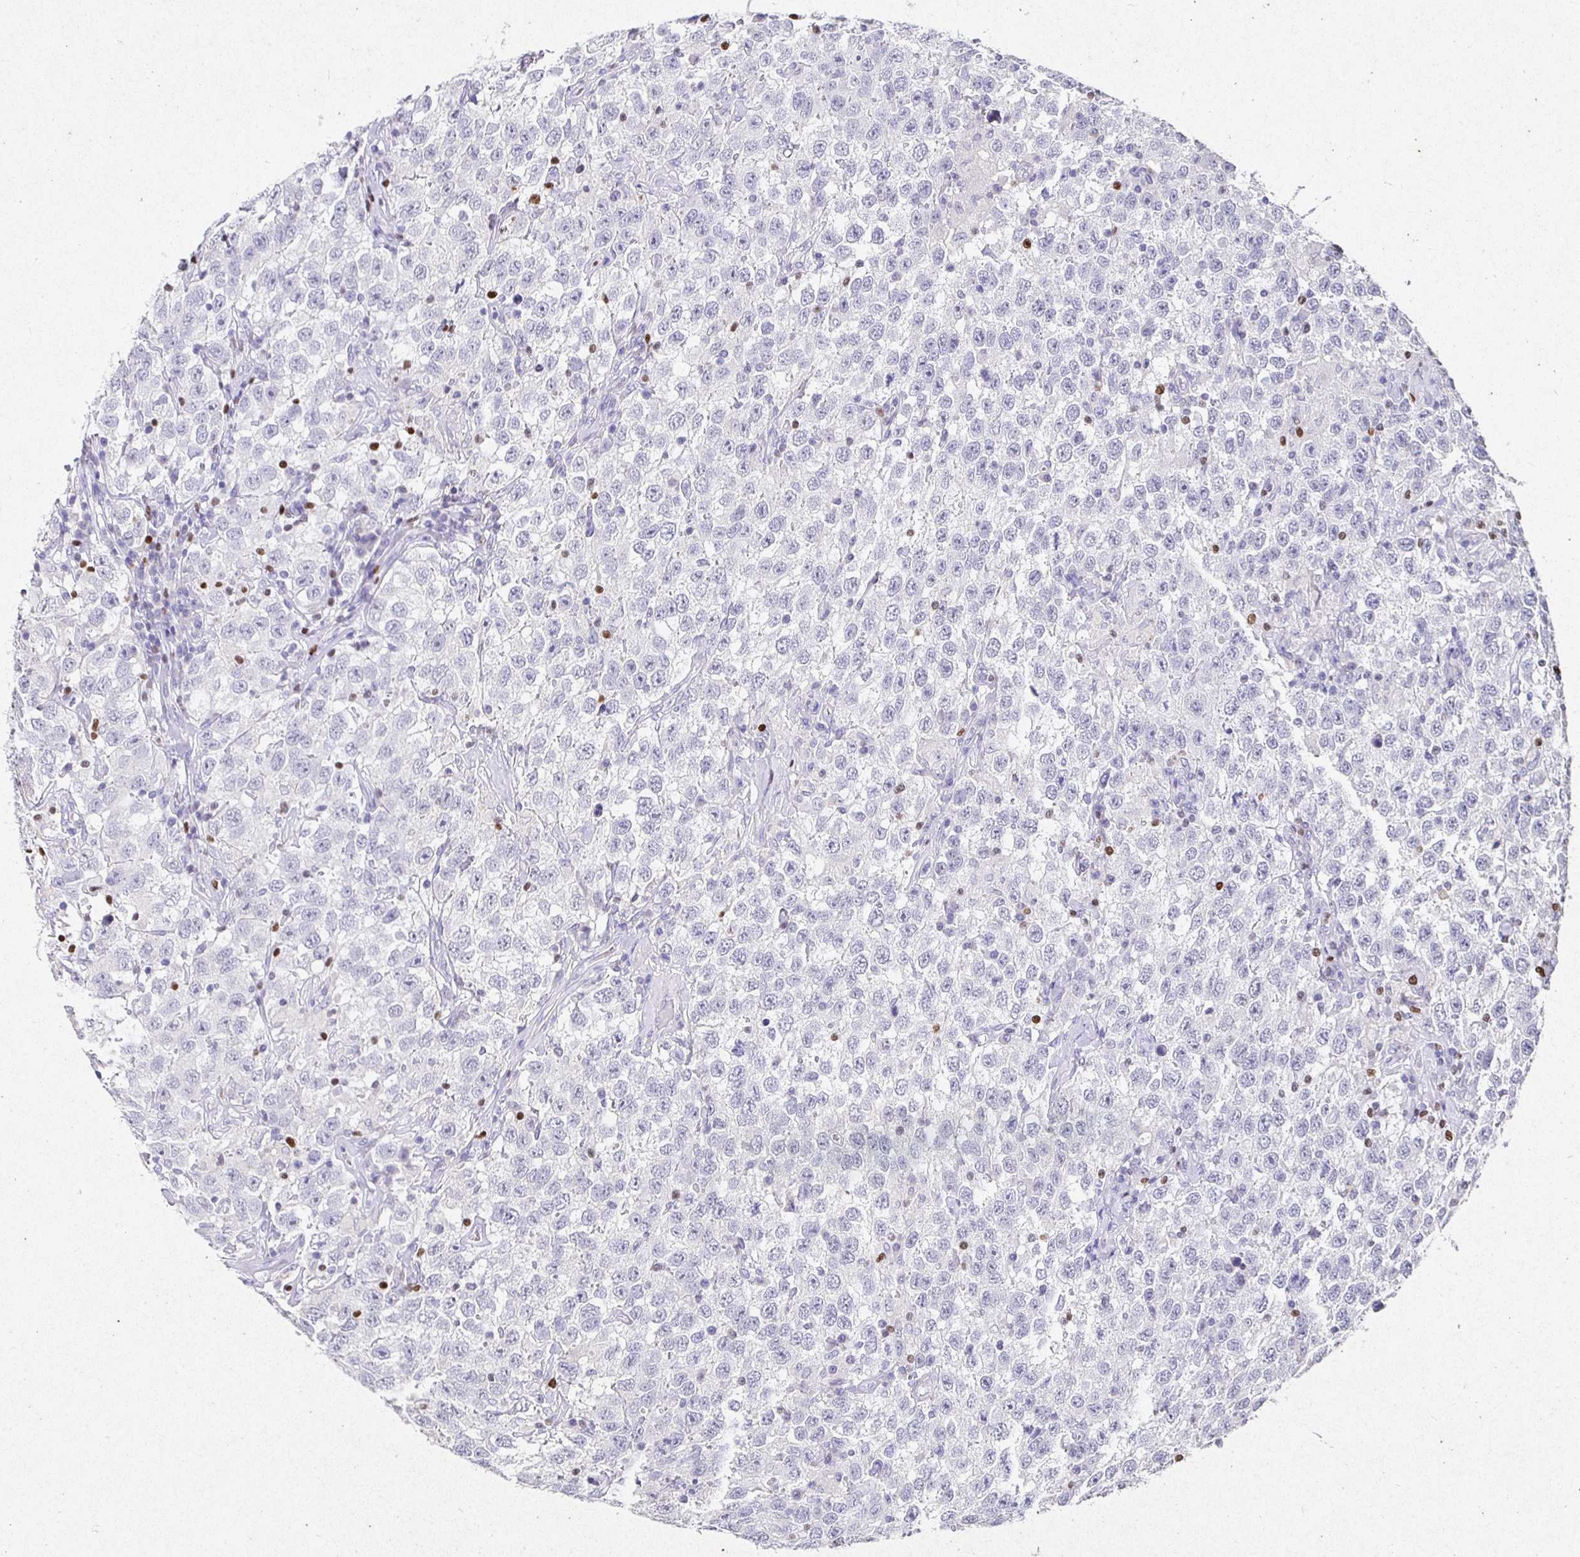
{"staining": {"intensity": "negative", "quantity": "none", "location": "none"}, "tissue": "testis cancer", "cell_type": "Tumor cells", "image_type": "cancer", "snomed": [{"axis": "morphology", "description": "Seminoma, NOS"}, {"axis": "topography", "description": "Testis"}], "caption": "DAB (3,3'-diaminobenzidine) immunohistochemical staining of testis seminoma exhibits no significant expression in tumor cells.", "gene": "SATB1", "patient": {"sex": "male", "age": 41}}